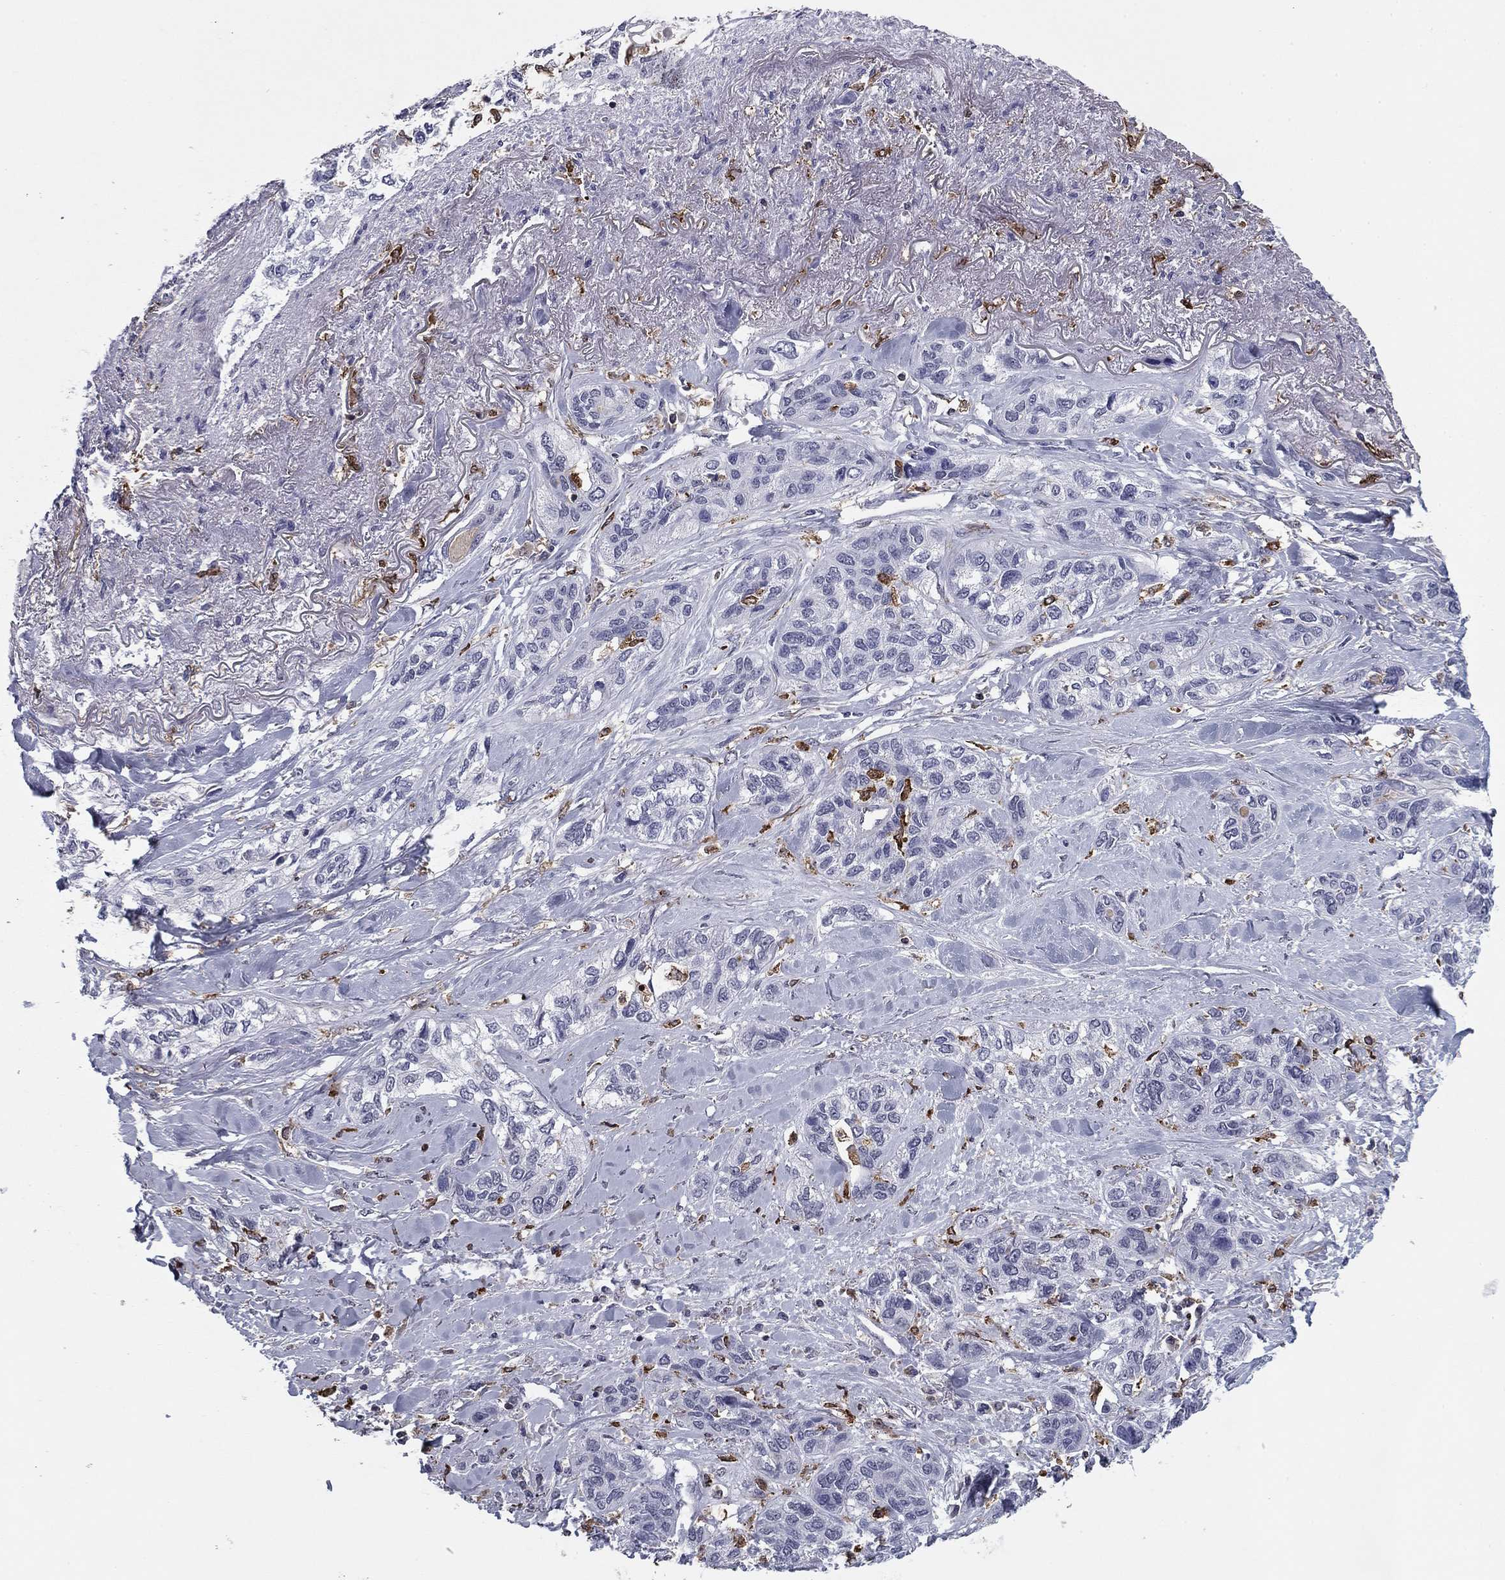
{"staining": {"intensity": "negative", "quantity": "none", "location": "none"}, "tissue": "lung cancer", "cell_type": "Tumor cells", "image_type": "cancer", "snomed": [{"axis": "morphology", "description": "Squamous cell carcinoma, NOS"}, {"axis": "topography", "description": "Lung"}], "caption": "High magnification brightfield microscopy of lung cancer (squamous cell carcinoma) stained with DAB (3,3'-diaminobenzidine) (brown) and counterstained with hematoxylin (blue): tumor cells show no significant staining.", "gene": "PLCB2", "patient": {"sex": "female", "age": 70}}